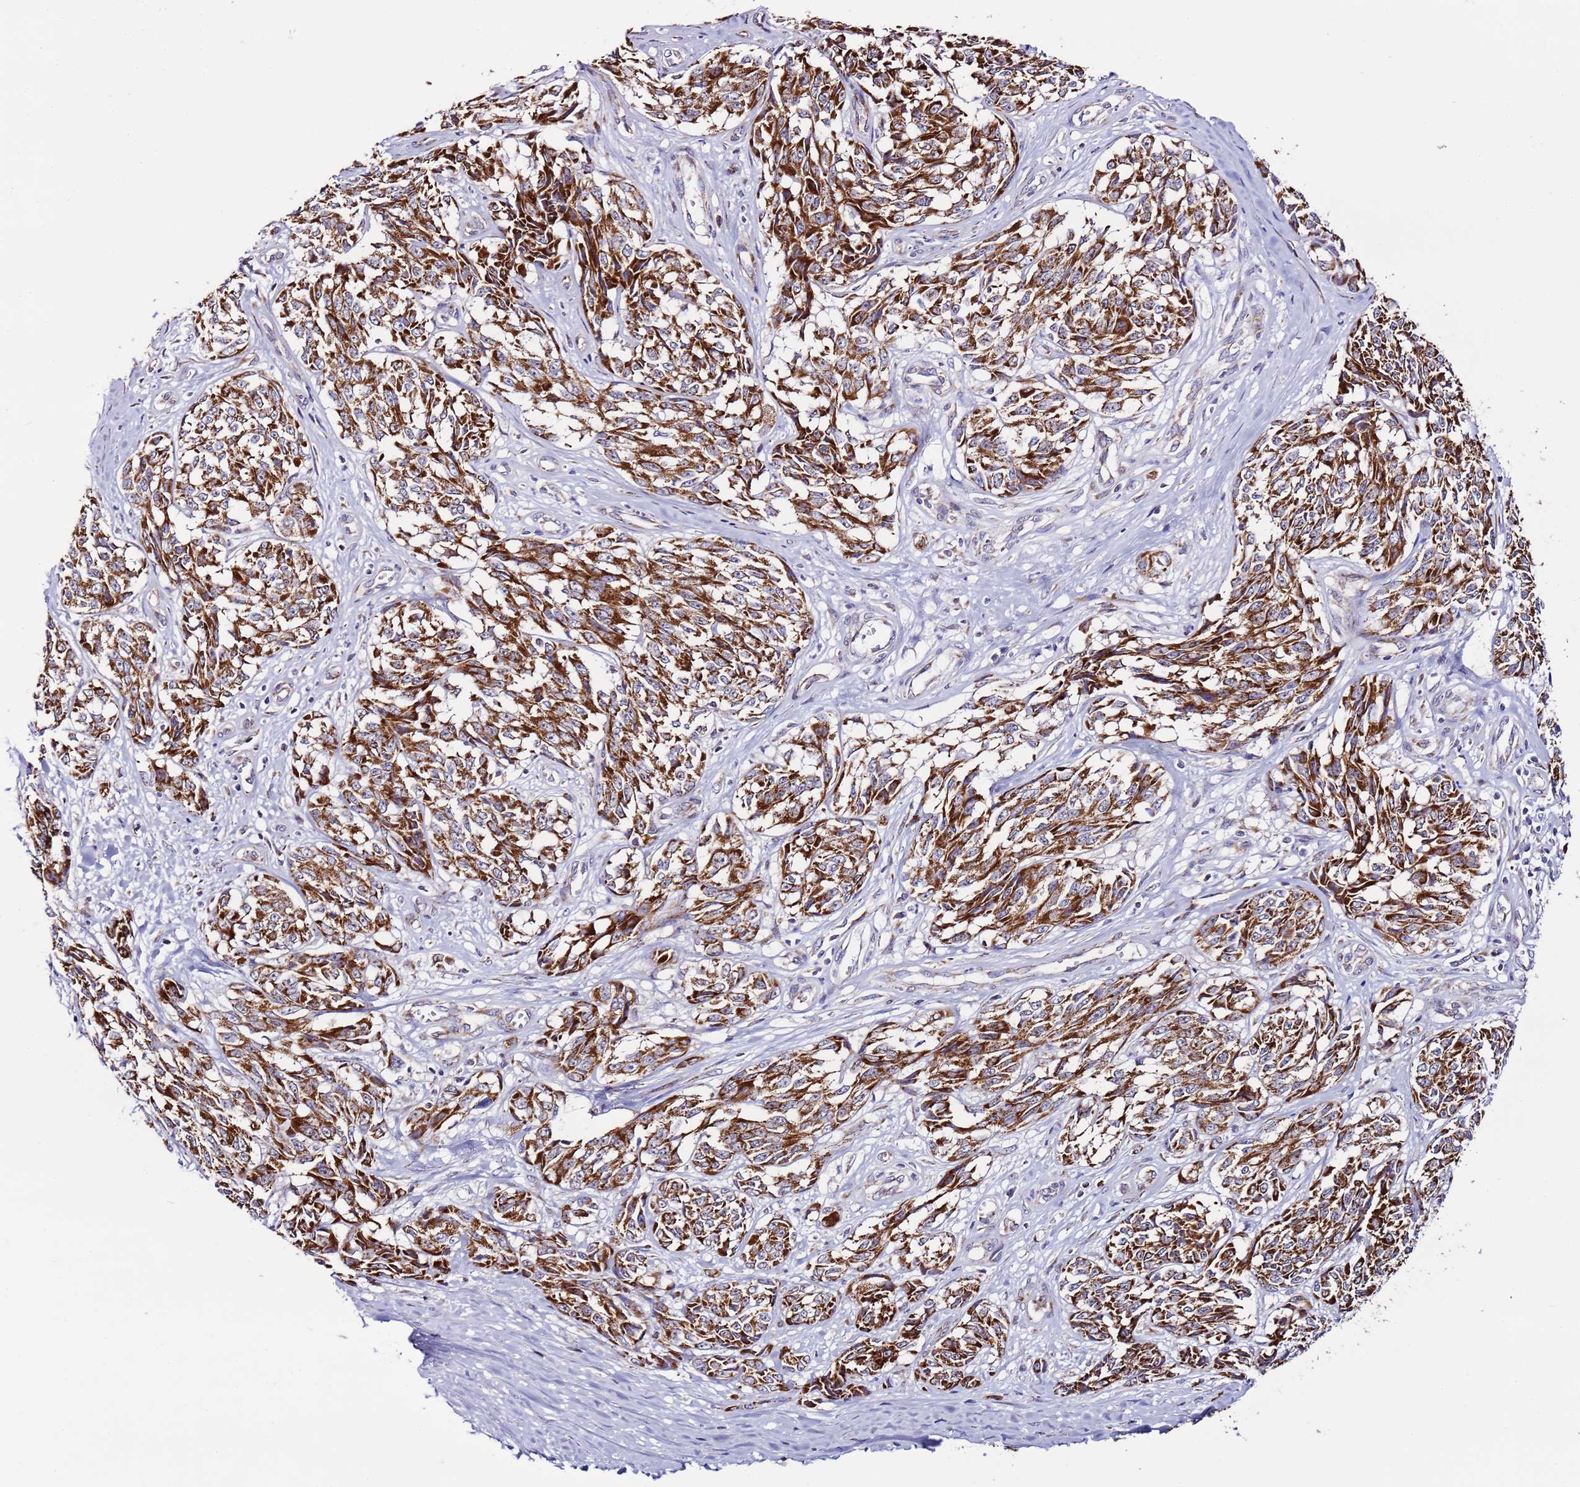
{"staining": {"intensity": "strong", "quantity": ">75%", "location": "cytoplasmic/membranous"}, "tissue": "melanoma", "cell_type": "Tumor cells", "image_type": "cancer", "snomed": [{"axis": "morphology", "description": "Malignant melanoma, NOS"}, {"axis": "topography", "description": "Skin"}], "caption": "Malignant melanoma tissue demonstrates strong cytoplasmic/membranous expression in about >75% of tumor cells (Stains: DAB in brown, nuclei in blue, Microscopy: brightfield microscopy at high magnification).", "gene": "UEVLD", "patient": {"sex": "female", "age": 64}}